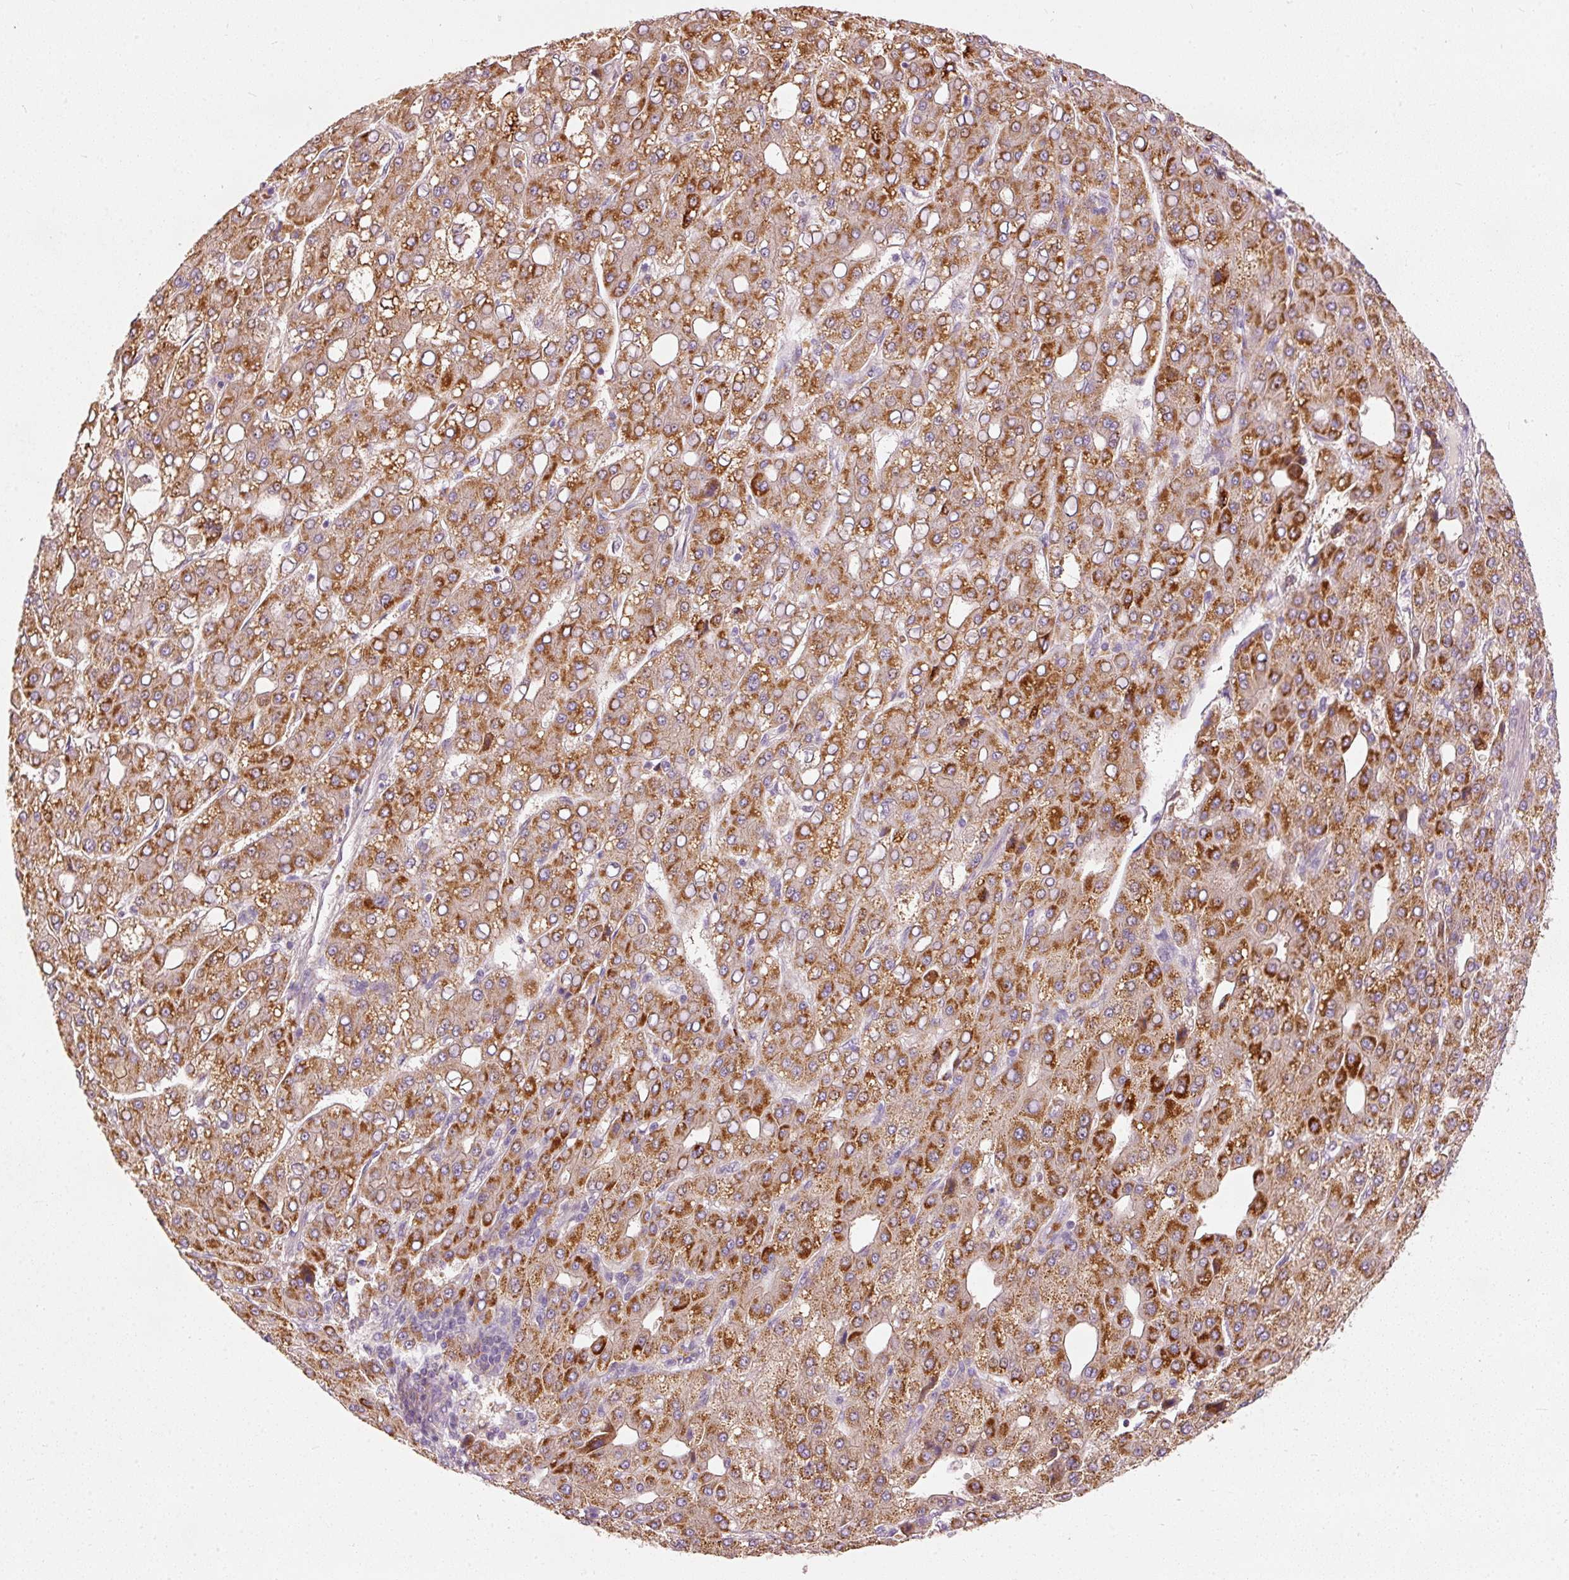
{"staining": {"intensity": "strong", "quantity": ">75%", "location": "cytoplasmic/membranous"}, "tissue": "liver cancer", "cell_type": "Tumor cells", "image_type": "cancer", "snomed": [{"axis": "morphology", "description": "Carcinoma, Hepatocellular, NOS"}, {"axis": "topography", "description": "Liver"}], "caption": "This is a photomicrograph of immunohistochemistry staining of liver cancer (hepatocellular carcinoma), which shows strong positivity in the cytoplasmic/membranous of tumor cells.", "gene": "KLHL21", "patient": {"sex": "male", "age": 65}}